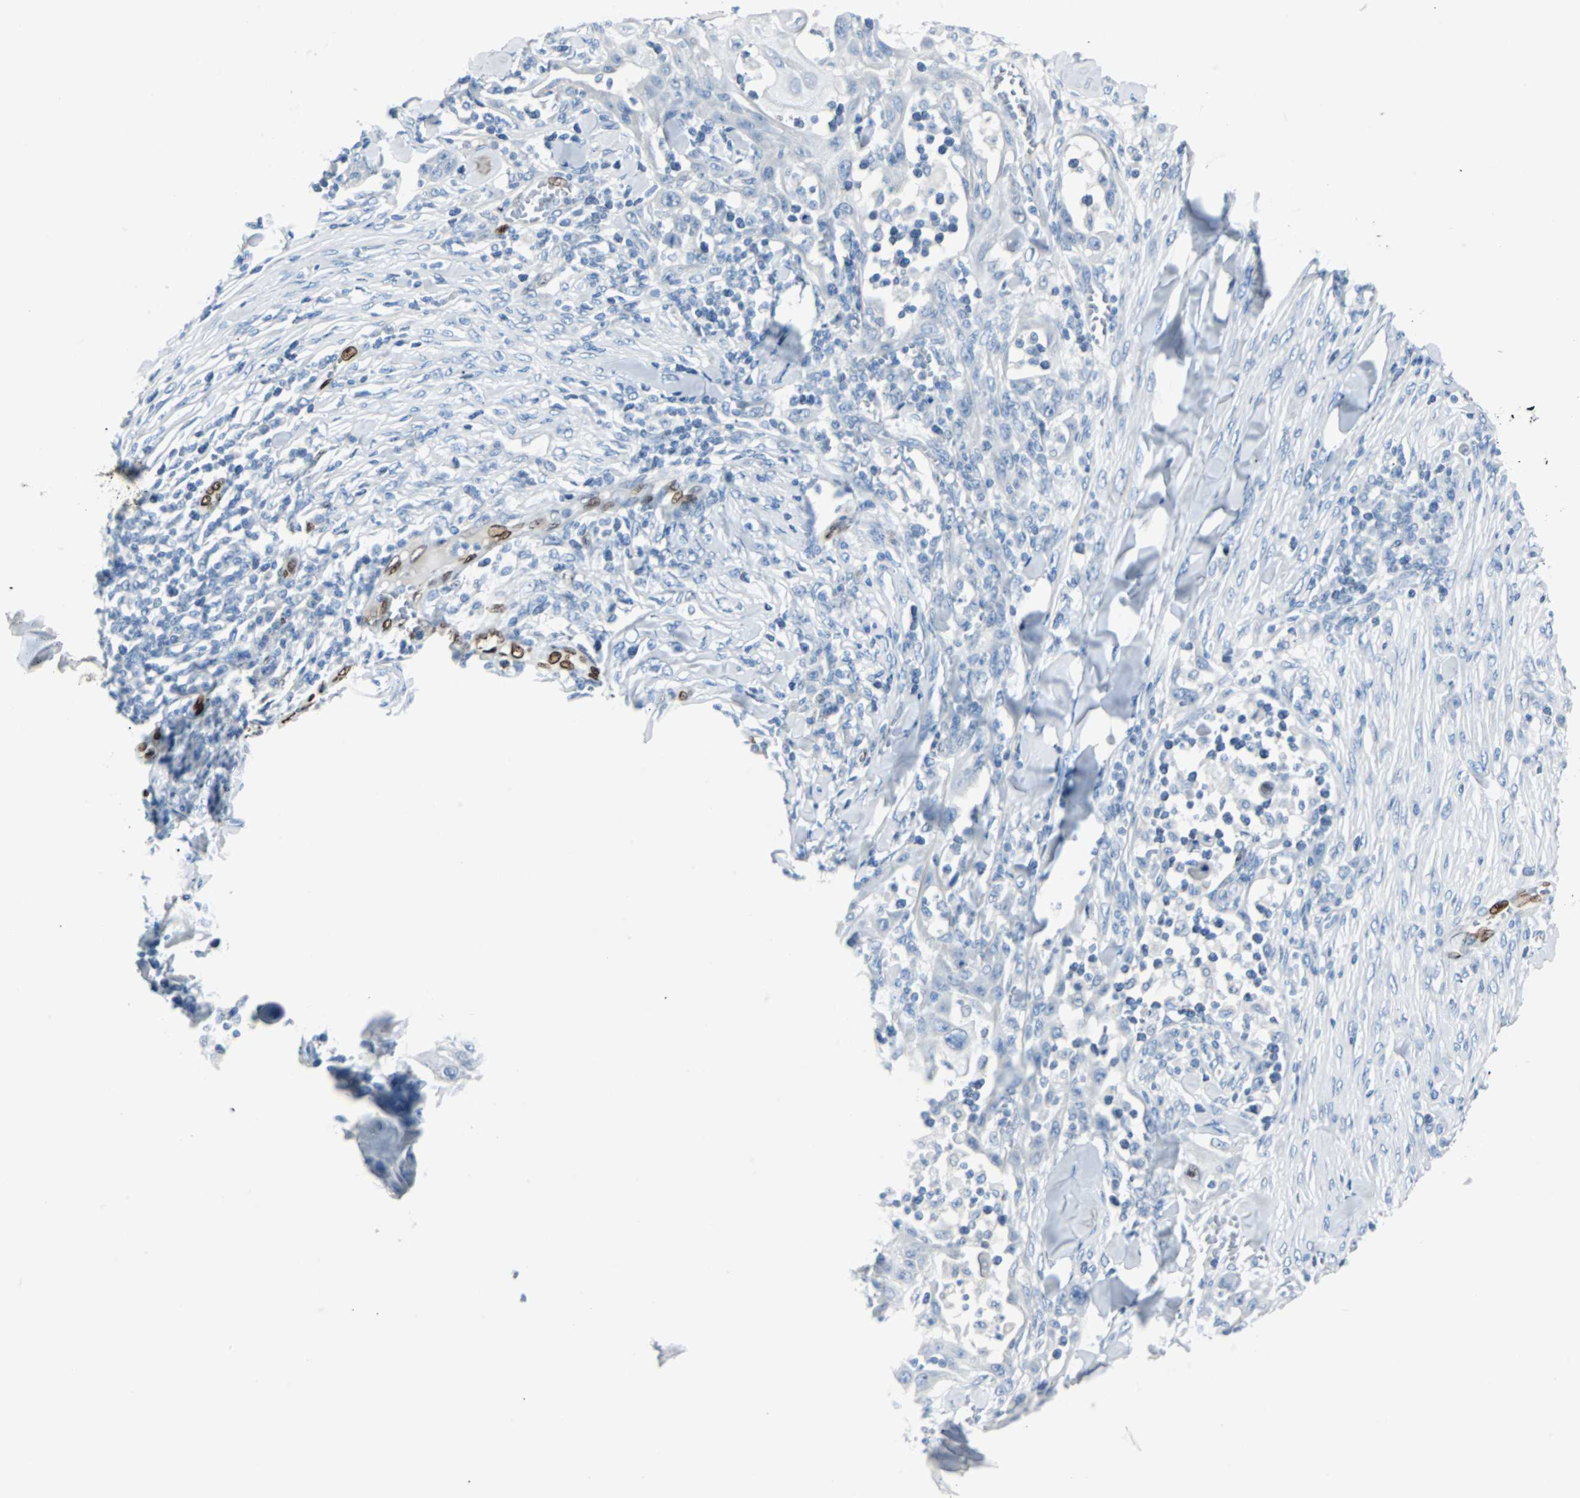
{"staining": {"intensity": "negative", "quantity": "none", "location": "none"}, "tissue": "skin cancer", "cell_type": "Tumor cells", "image_type": "cancer", "snomed": [{"axis": "morphology", "description": "Squamous cell carcinoma, NOS"}, {"axis": "topography", "description": "Skin"}], "caption": "Immunohistochemistry (IHC) photomicrograph of human skin cancer stained for a protein (brown), which demonstrates no staining in tumor cells.", "gene": "IL33", "patient": {"sex": "male", "age": 24}}